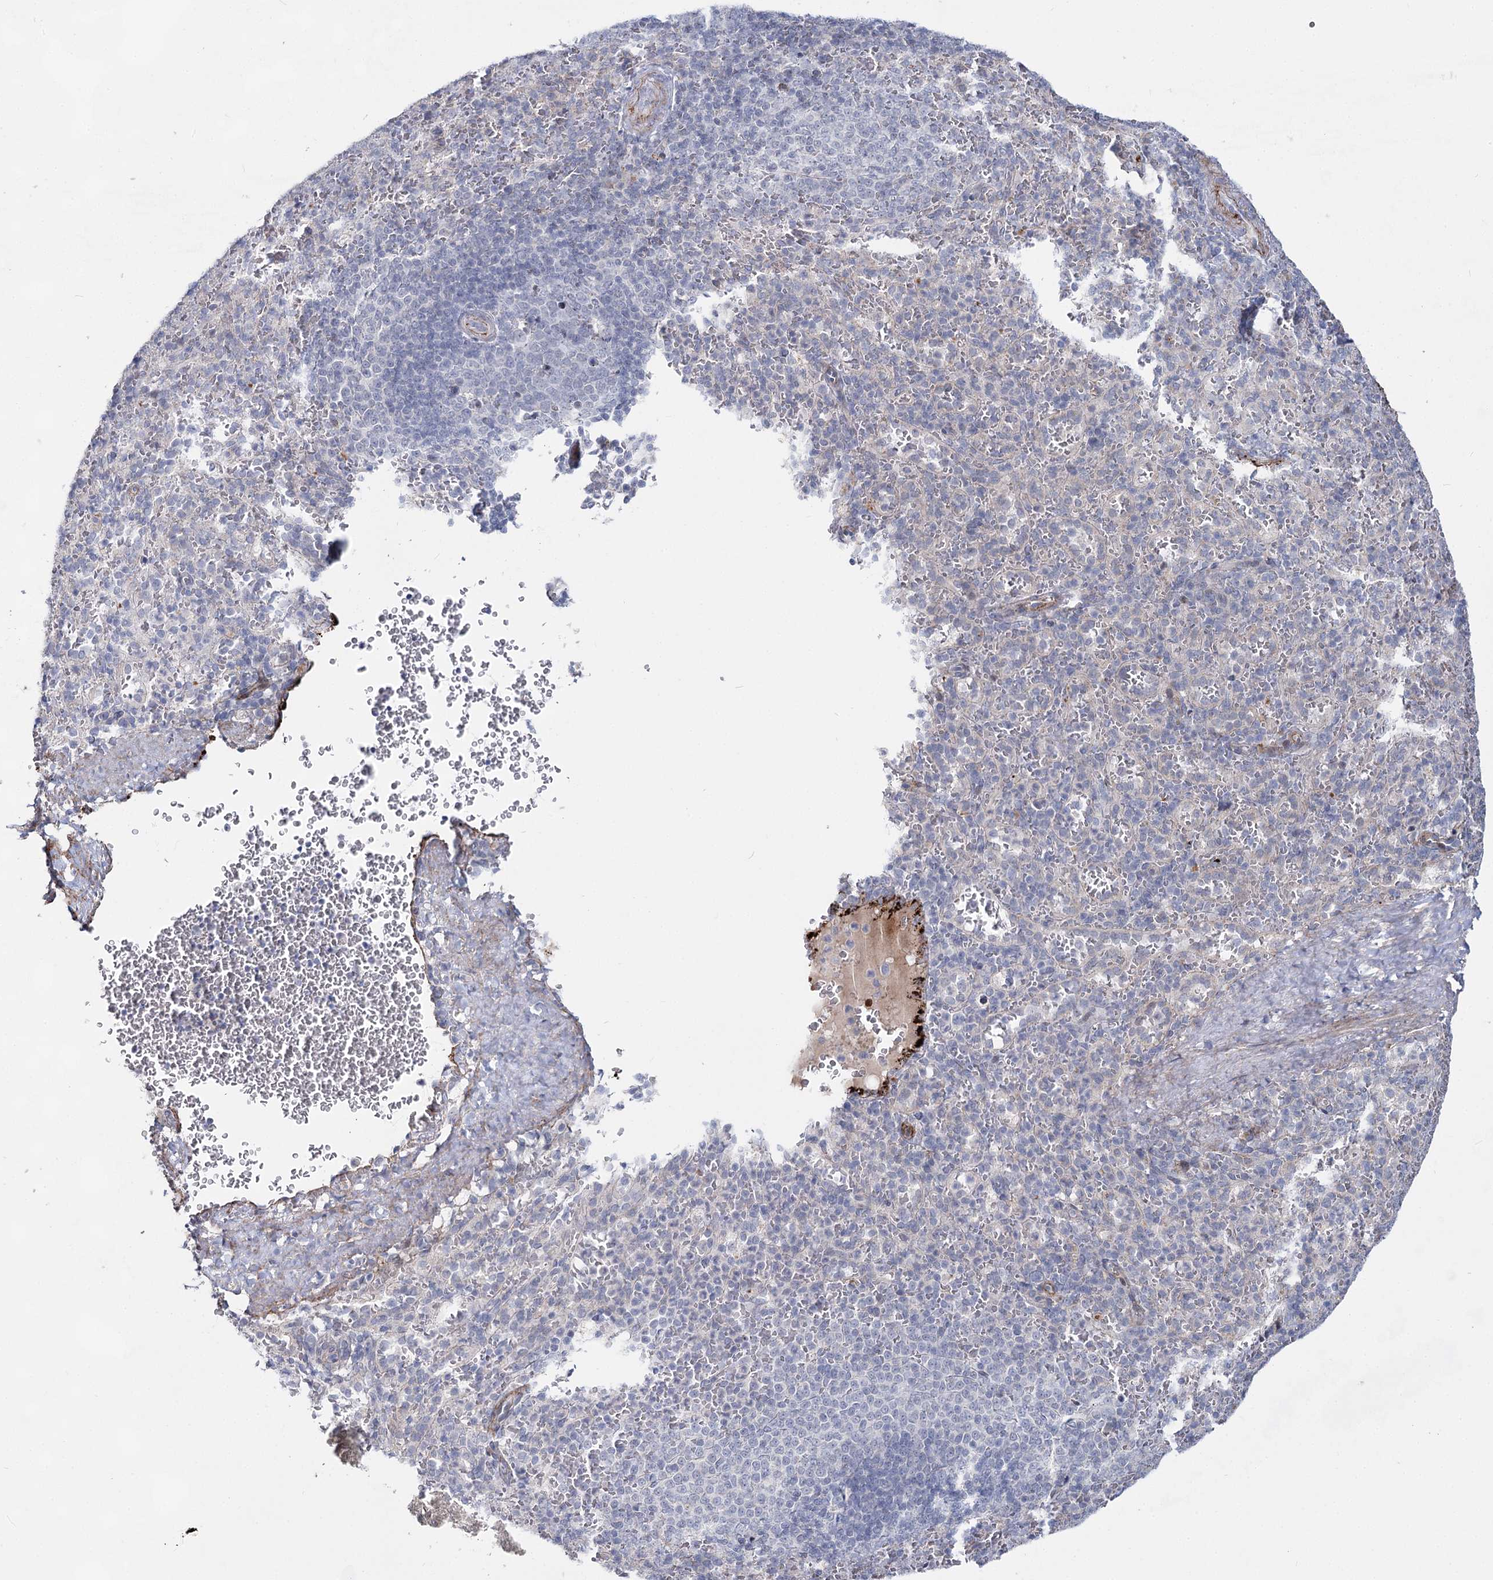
{"staining": {"intensity": "negative", "quantity": "none", "location": "none"}, "tissue": "spleen", "cell_type": "Cells in red pulp", "image_type": "normal", "snomed": [{"axis": "morphology", "description": "Normal tissue, NOS"}, {"axis": "topography", "description": "Spleen"}], "caption": "Immunohistochemistry micrograph of unremarkable spleen: human spleen stained with DAB reveals no significant protein staining in cells in red pulp.", "gene": "ATL2", "patient": {"sex": "female", "age": 21}}